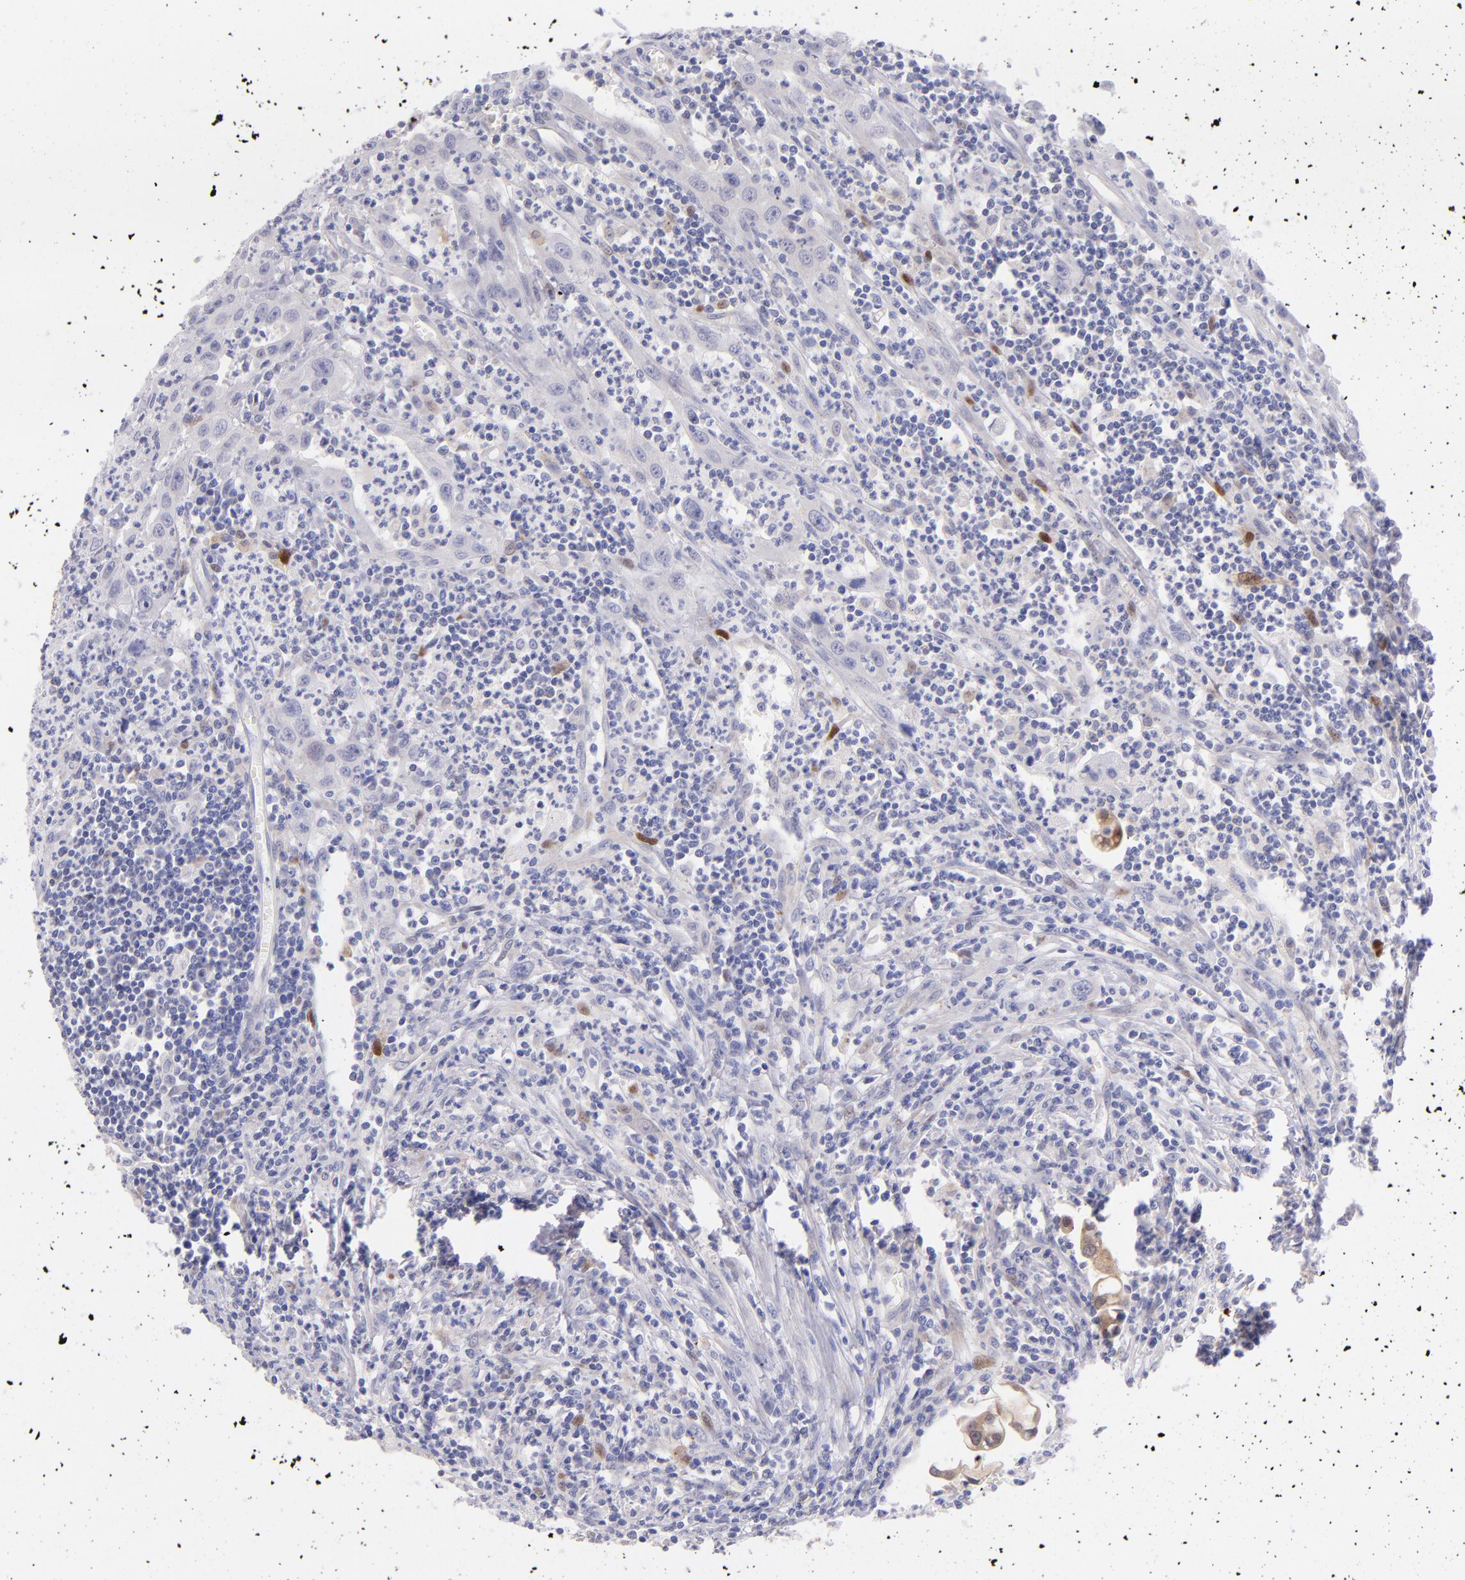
{"staining": {"intensity": "weak", "quantity": ">75%", "location": "cytoplasmic/membranous"}, "tissue": "urothelial cancer", "cell_type": "Tumor cells", "image_type": "cancer", "snomed": [{"axis": "morphology", "description": "Urothelial carcinoma, High grade"}, {"axis": "topography", "description": "Urinary bladder"}], "caption": "This image reveals urothelial cancer stained with immunohistochemistry to label a protein in brown. The cytoplasmic/membranous of tumor cells show weak positivity for the protein. Nuclei are counter-stained blue.", "gene": "SH2D4A", "patient": {"sex": "male", "age": 66}}